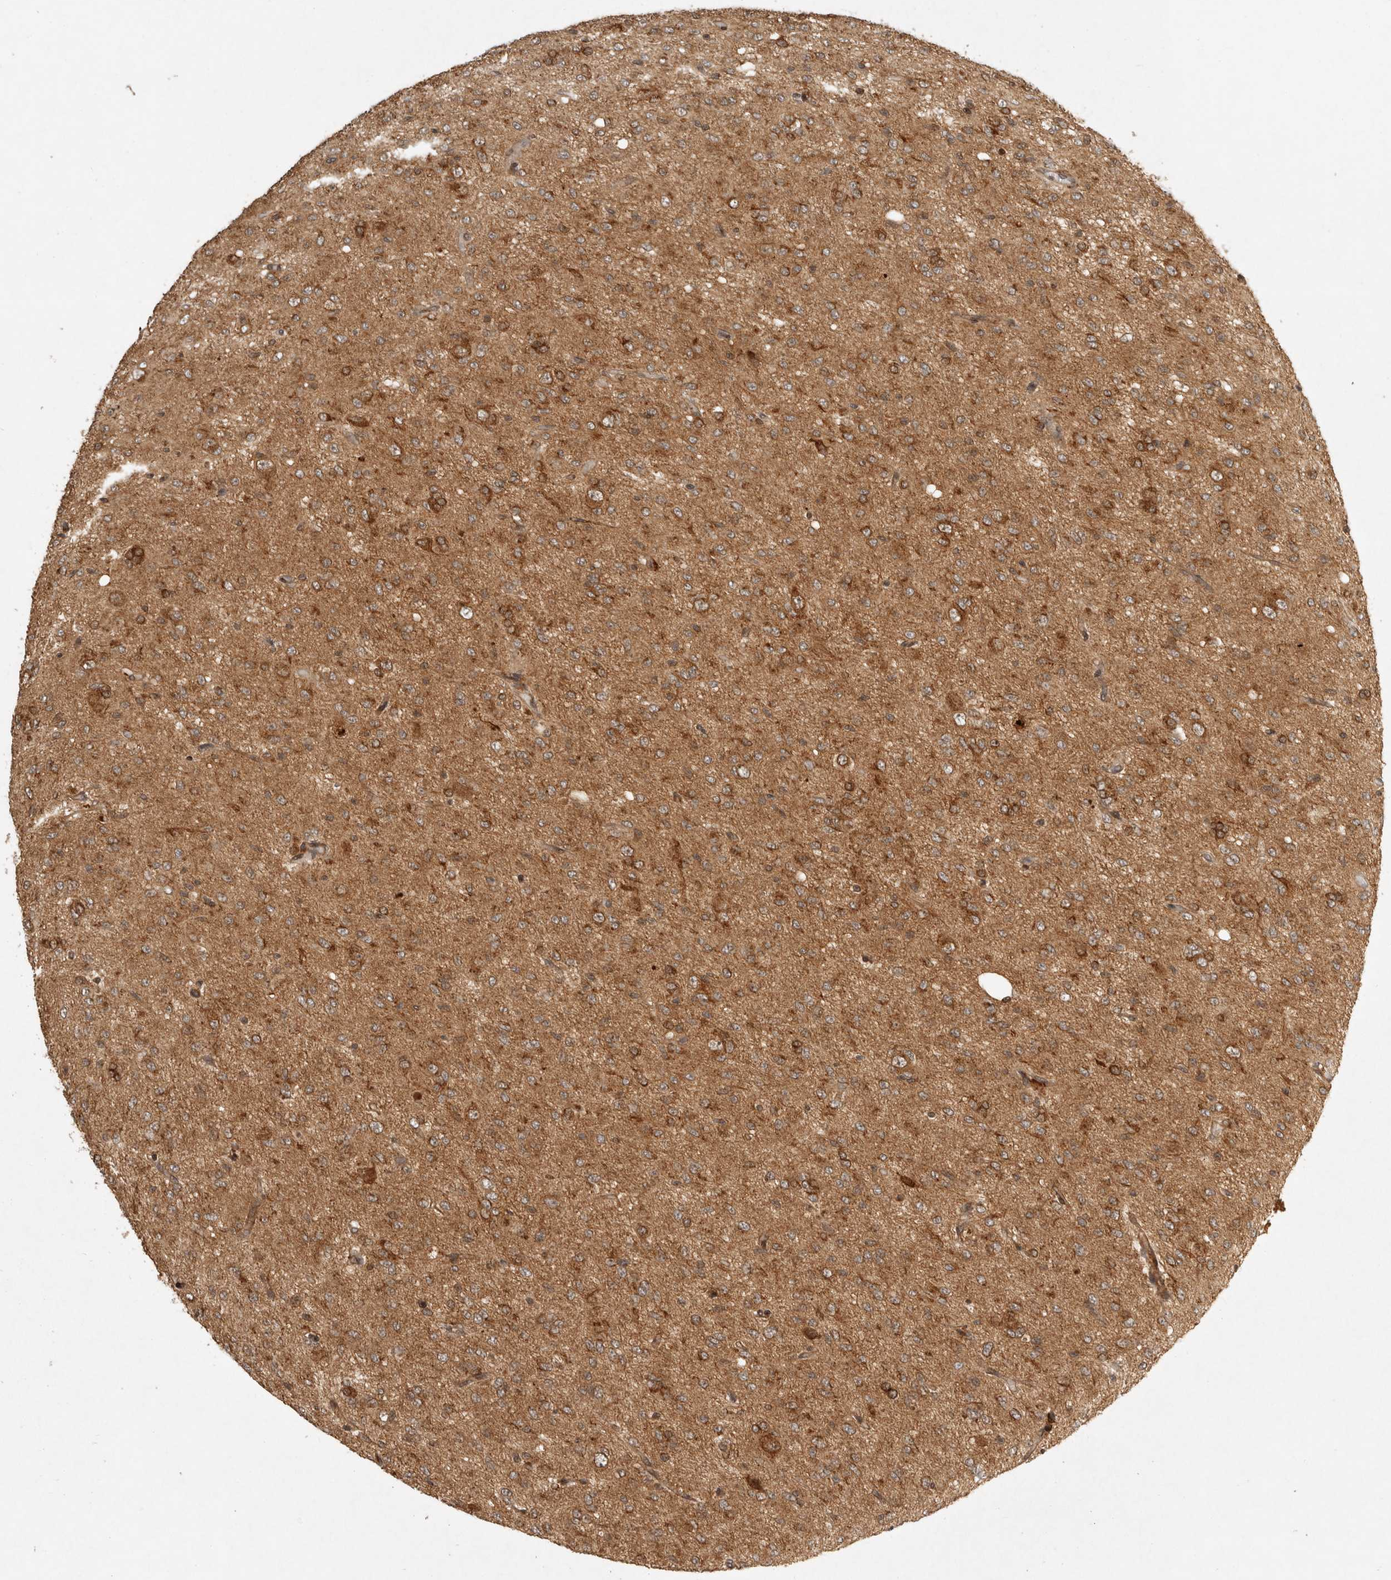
{"staining": {"intensity": "moderate", "quantity": "25%-75%", "location": "cytoplasmic/membranous"}, "tissue": "glioma", "cell_type": "Tumor cells", "image_type": "cancer", "snomed": [{"axis": "morphology", "description": "Glioma, malignant, High grade"}, {"axis": "topography", "description": "Brain"}], "caption": "Protein staining by immunohistochemistry reveals moderate cytoplasmic/membranous positivity in approximately 25%-75% of tumor cells in glioma.", "gene": "CAMSAP2", "patient": {"sex": "female", "age": 59}}